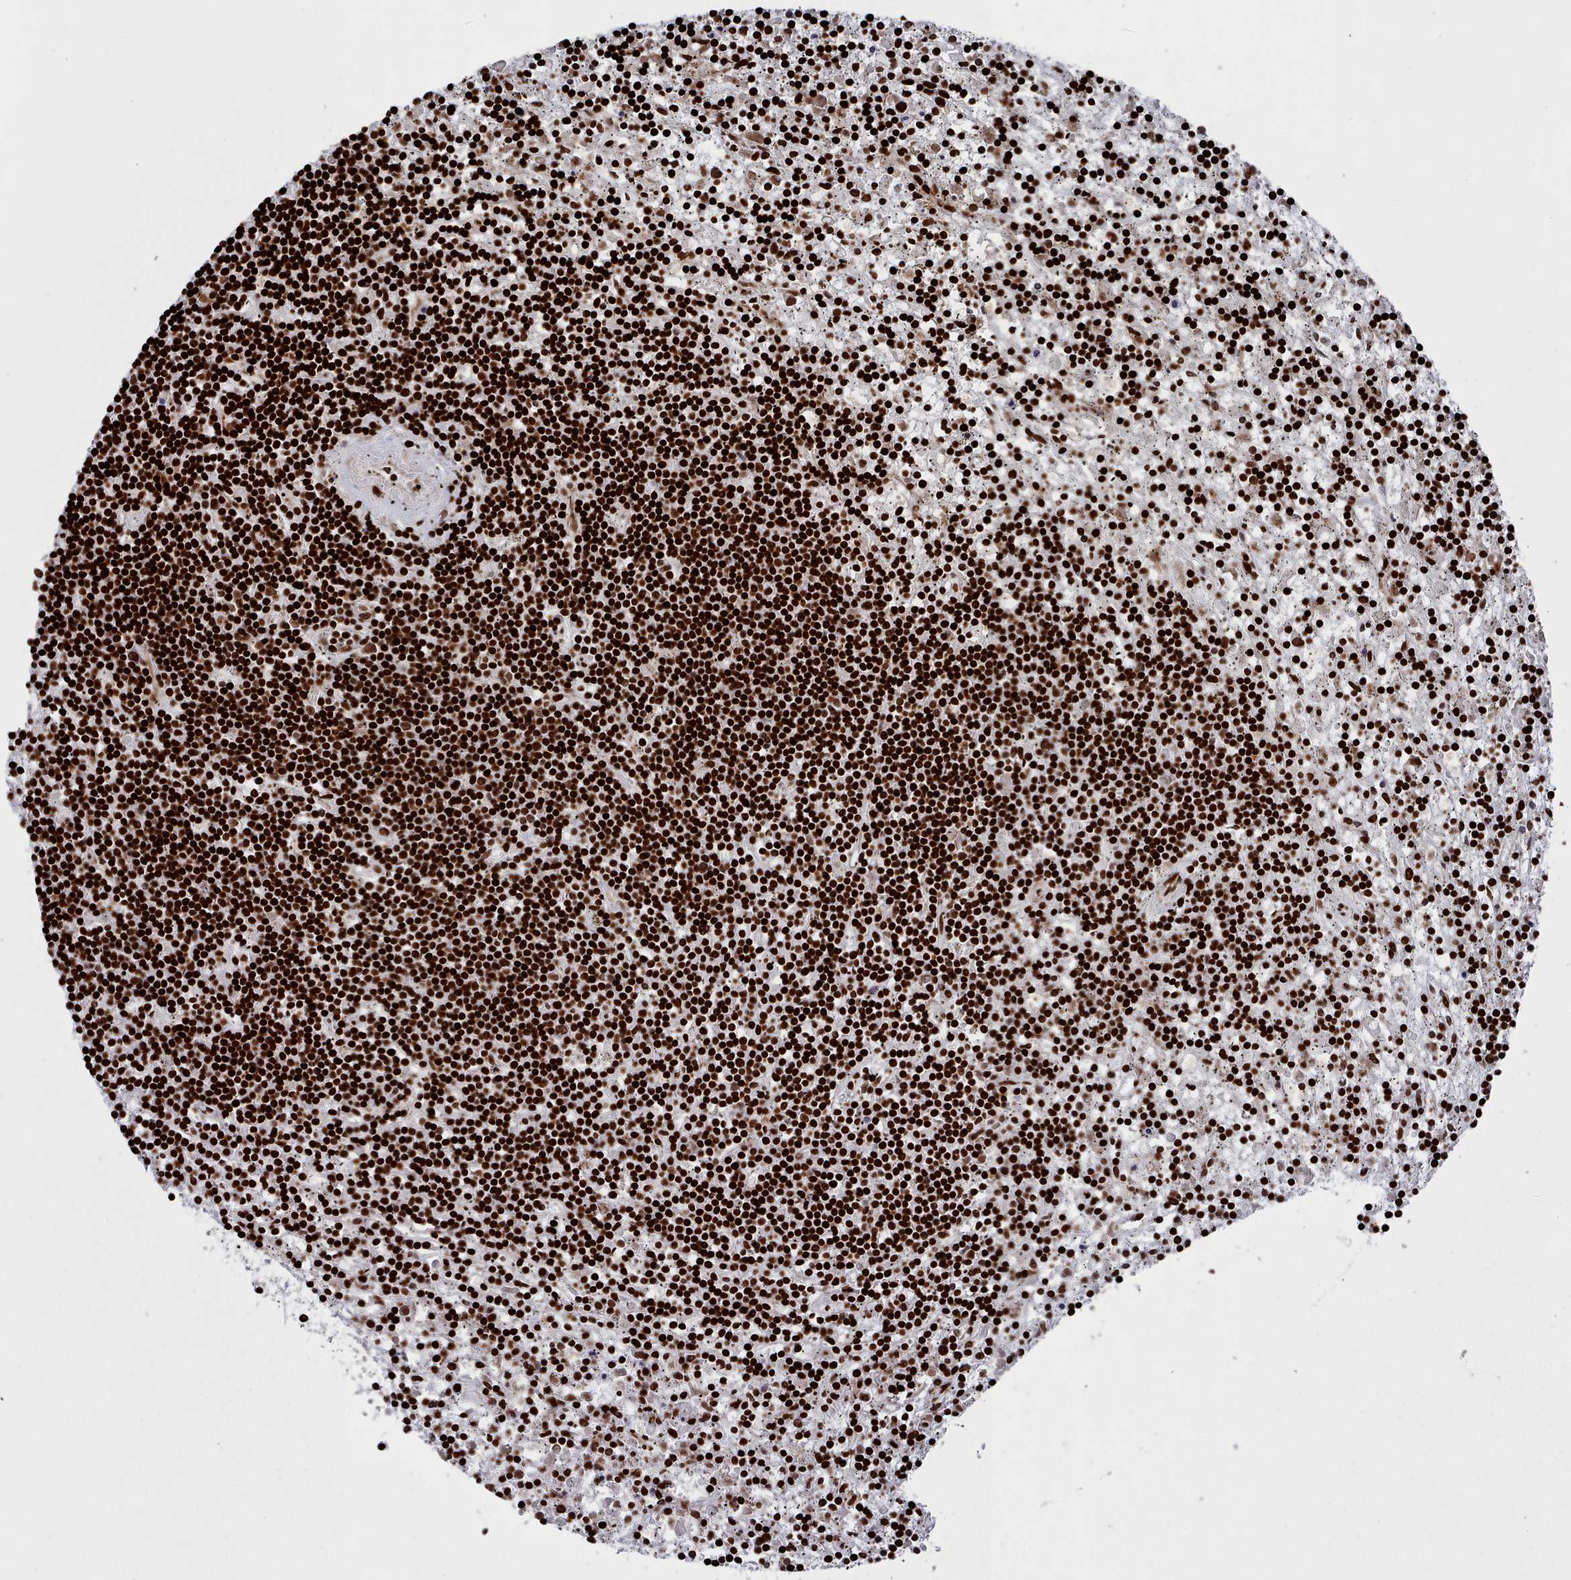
{"staining": {"intensity": "strong", "quantity": ">75%", "location": "nuclear"}, "tissue": "lymphoma", "cell_type": "Tumor cells", "image_type": "cancer", "snomed": [{"axis": "morphology", "description": "Malignant lymphoma, non-Hodgkin's type, Low grade"}, {"axis": "topography", "description": "Spleen"}], "caption": "Malignant lymphoma, non-Hodgkin's type (low-grade) stained with a brown dye exhibits strong nuclear positive positivity in approximately >75% of tumor cells.", "gene": "PCDHB12", "patient": {"sex": "male", "age": 76}}